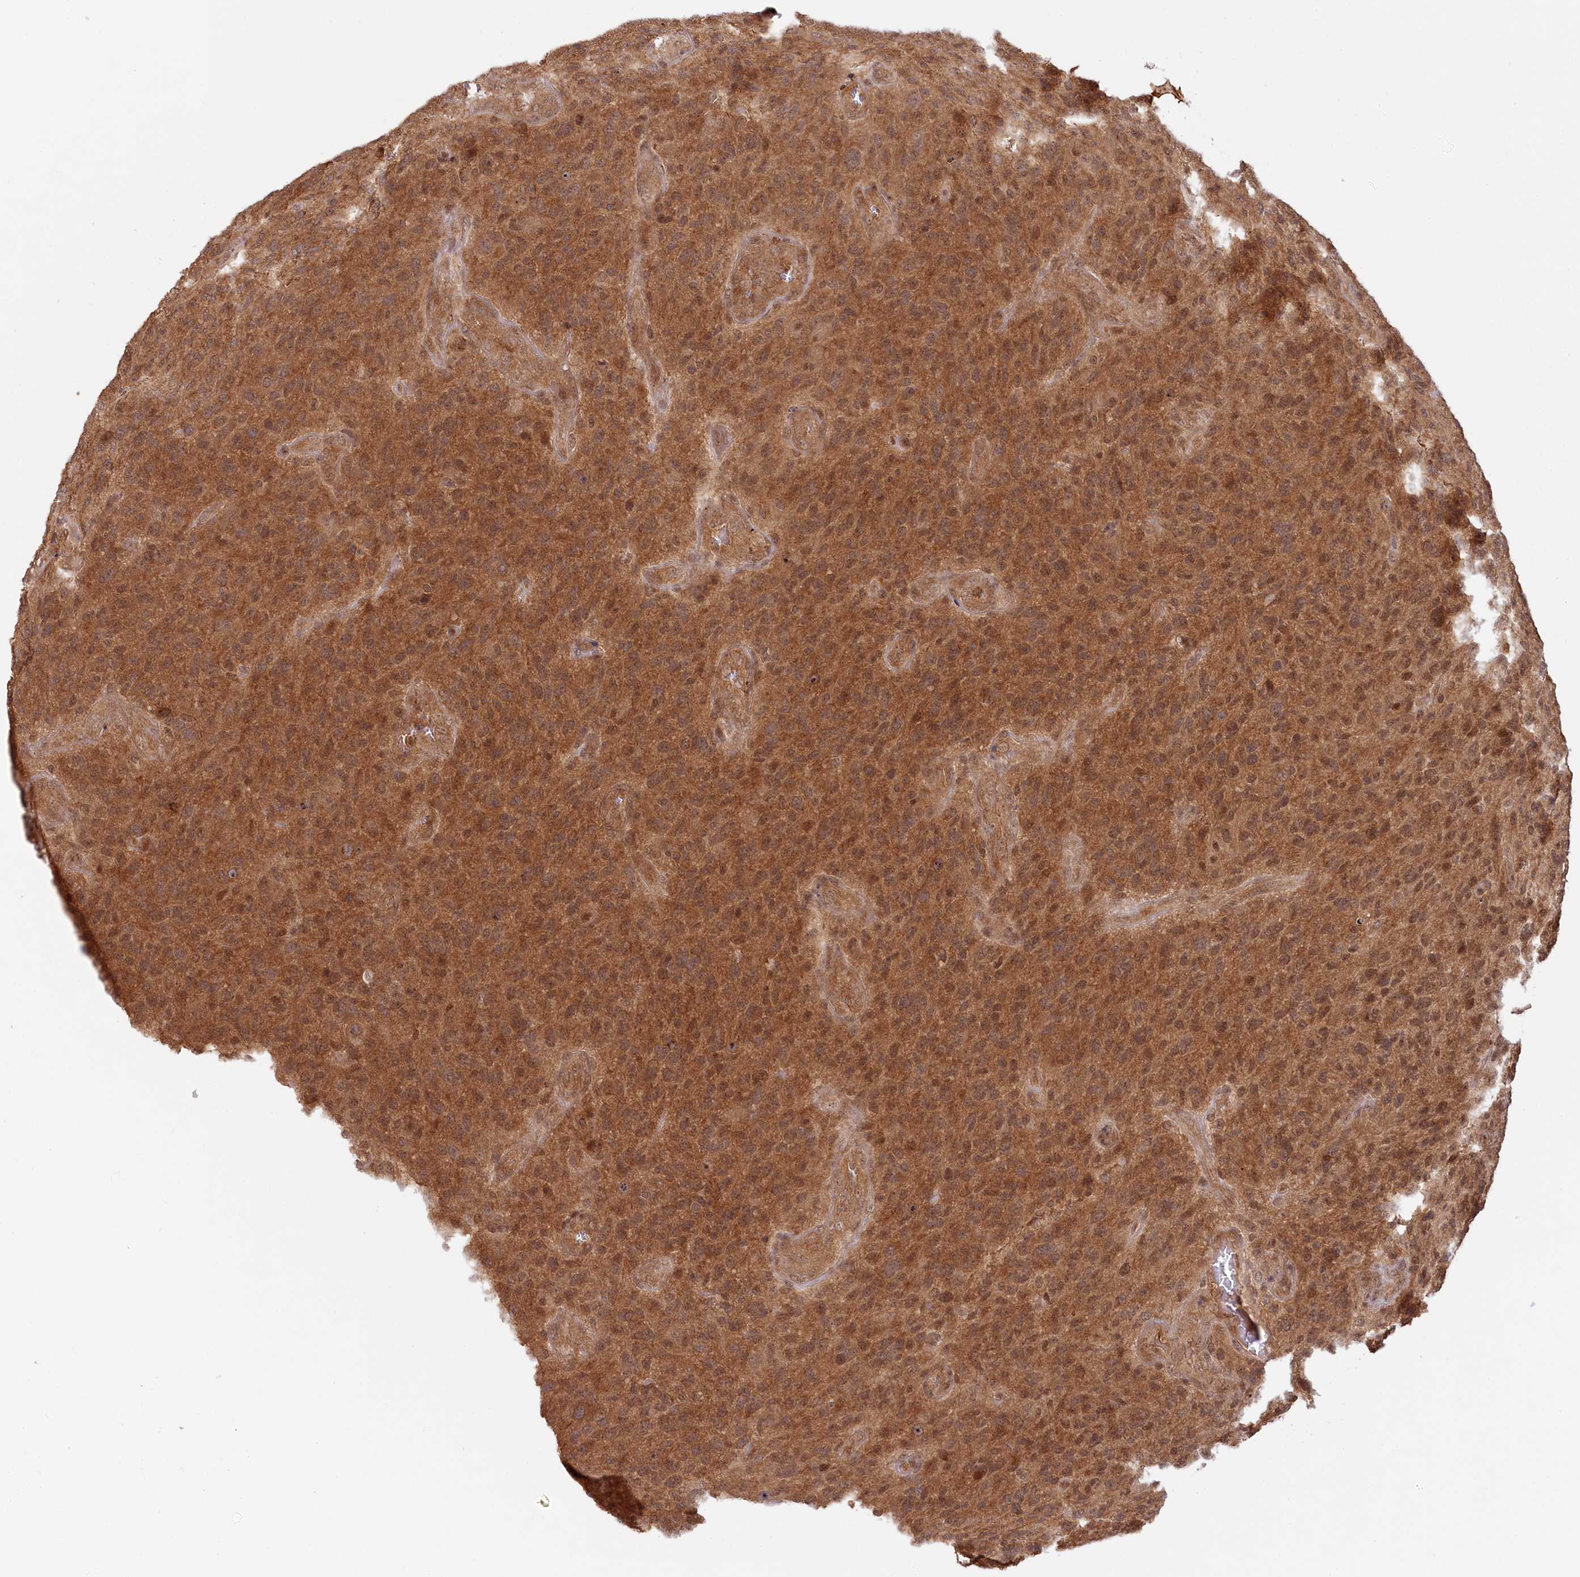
{"staining": {"intensity": "moderate", "quantity": ">75%", "location": "cytoplasmic/membranous,nuclear"}, "tissue": "glioma", "cell_type": "Tumor cells", "image_type": "cancer", "snomed": [{"axis": "morphology", "description": "Glioma, malignant, High grade"}, {"axis": "topography", "description": "Brain"}], "caption": "A brown stain highlights moderate cytoplasmic/membranous and nuclear expression of a protein in glioma tumor cells. Using DAB (brown) and hematoxylin (blue) stains, captured at high magnification using brightfield microscopy.", "gene": "CCDC65", "patient": {"sex": "male", "age": 47}}